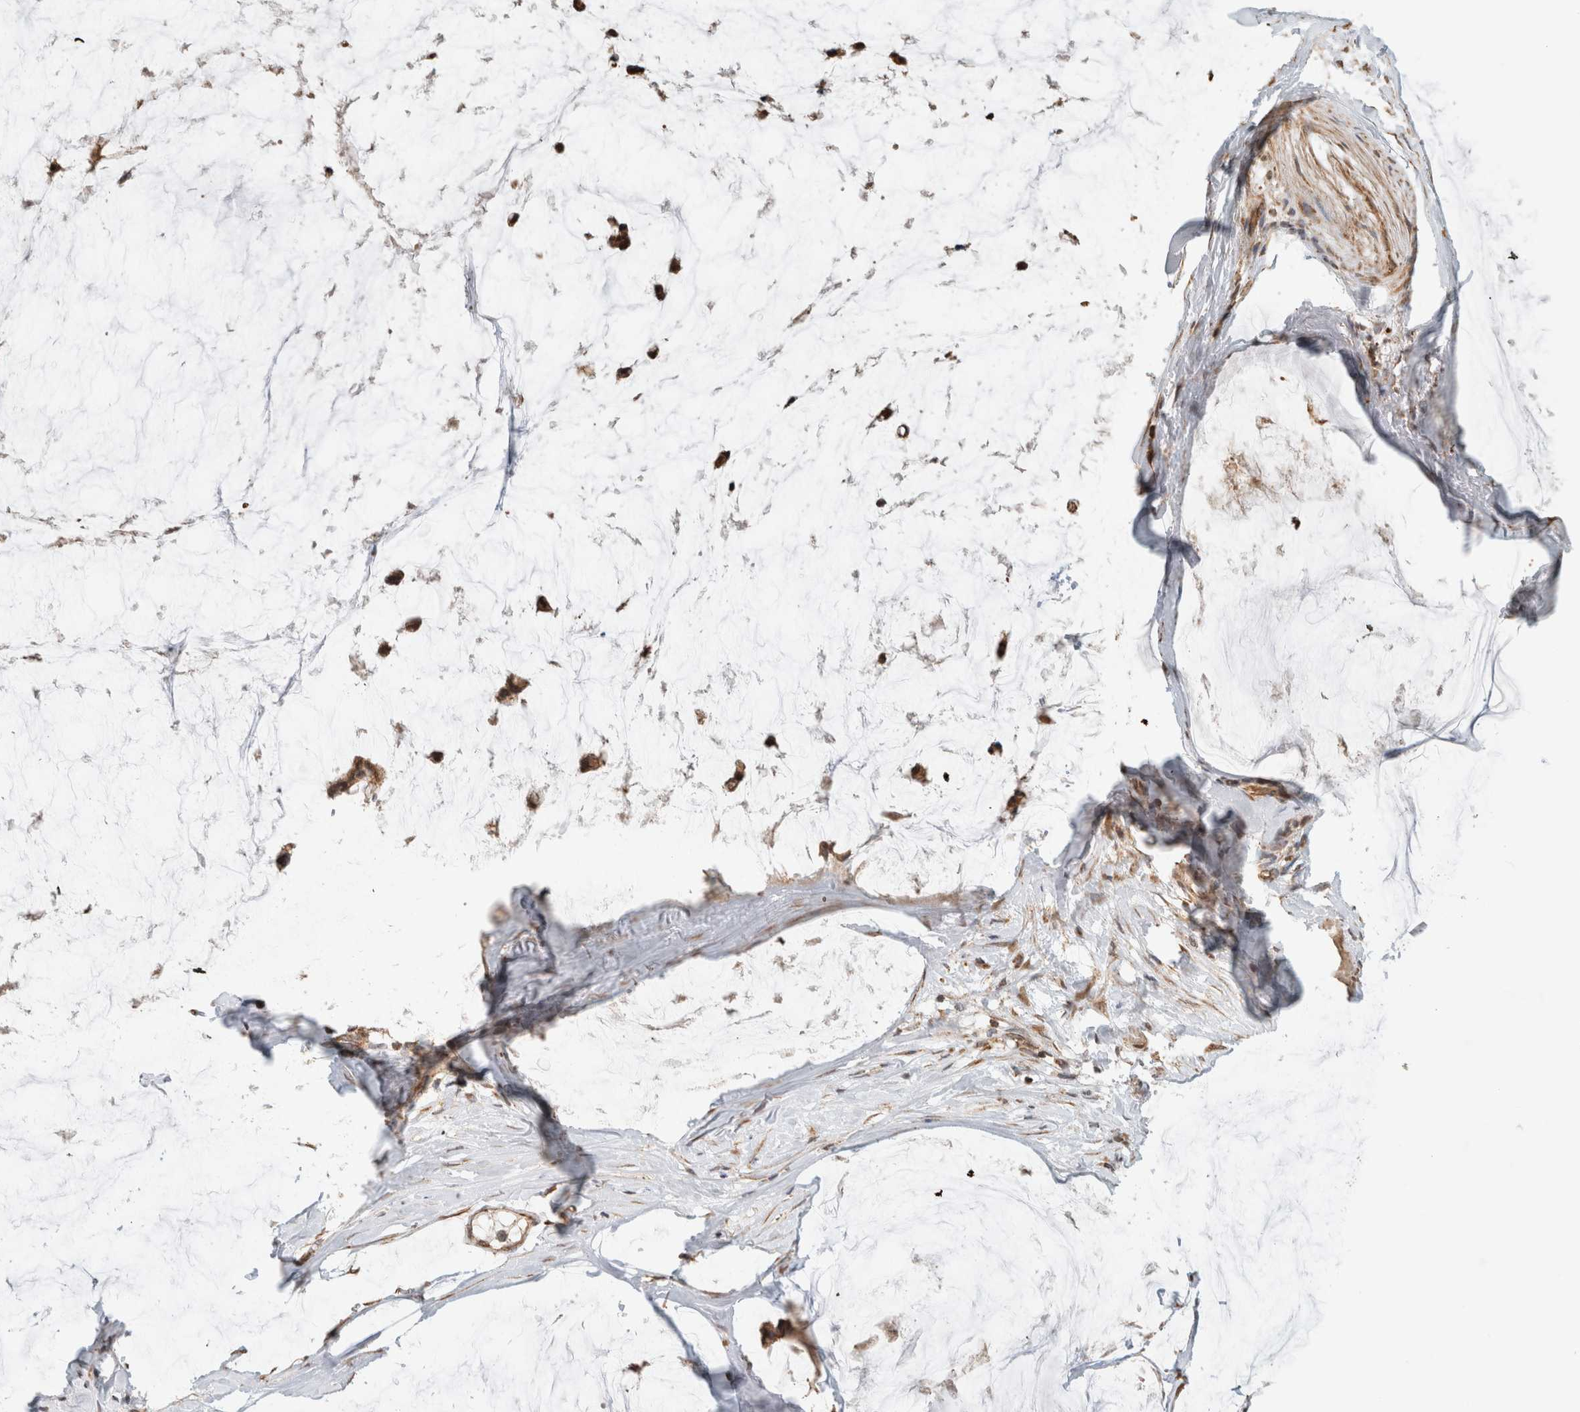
{"staining": {"intensity": "moderate", "quantity": ">75%", "location": "cytoplasmic/membranous"}, "tissue": "ovarian cancer", "cell_type": "Tumor cells", "image_type": "cancer", "snomed": [{"axis": "morphology", "description": "Cystadenocarcinoma, mucinous, NOS"}, {"axis": "topography", "description": "Ovary"}], "caption": "Ovarian cancer (mucinous cystadenocarcinoma) tissue reveals moderate cytoplasmic/membranous staining in about >75% of tumor cells", "gene": "GINS4", "patient": {"sex": "female", "age": 39}}